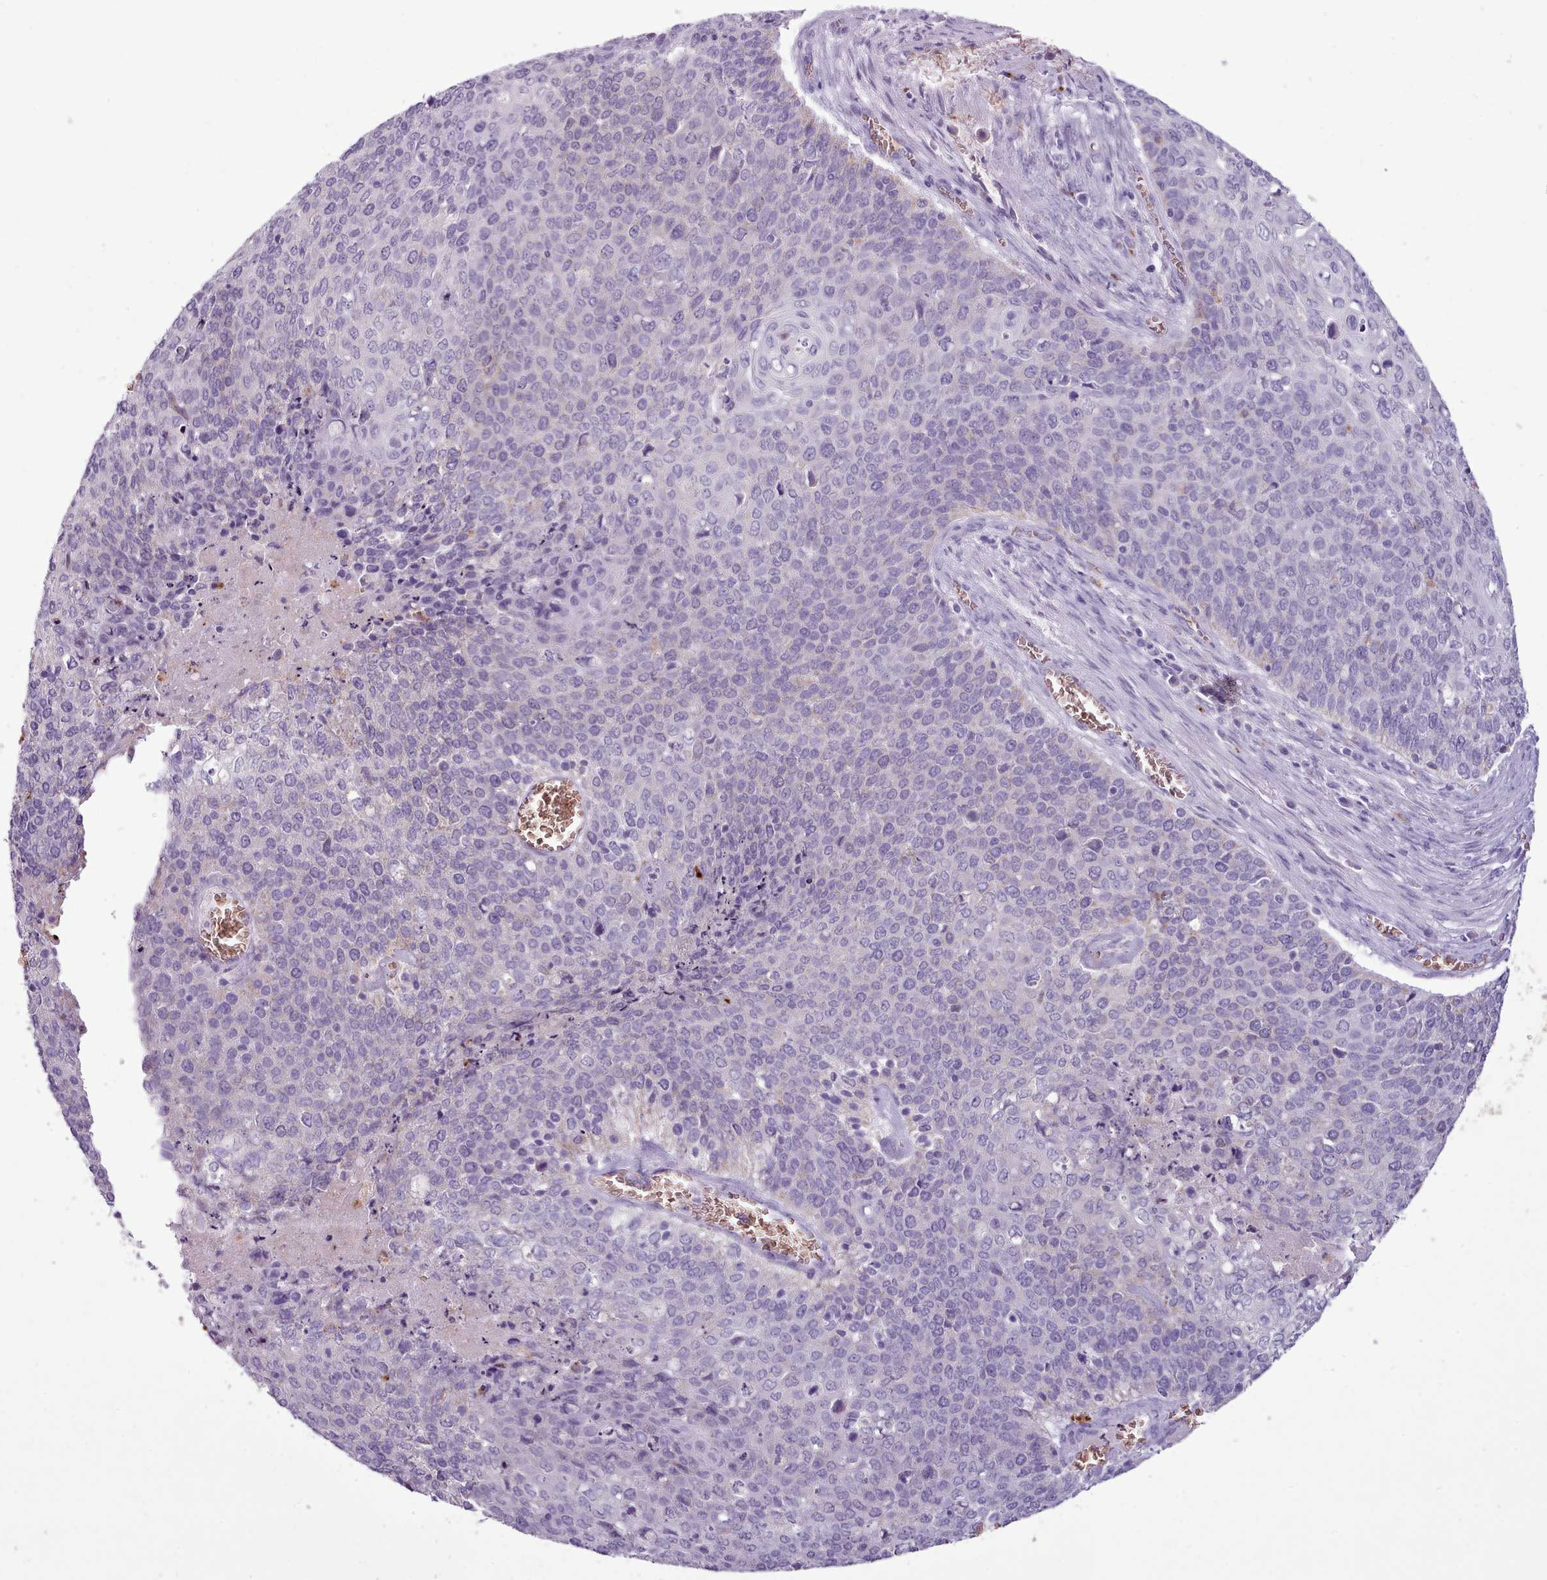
{"staining": {"intensity": "negative", "quantity": "none", "location": "none"}, "tissue": "cervical cancer", "cell_type": "Tumor cells", "image_type": "cancer", "snomed": [{"axis": "morphology", "description": "Squamous cell carcinoma, NOS"}, {"axis": "topography", "description": "Cervix"}], "caption": "Tumor cells are negative for brown protein staining in squamous cell carcinoma (cervical).", "gene": "AK4", "patient": {"sex": "female", "age": 39}}